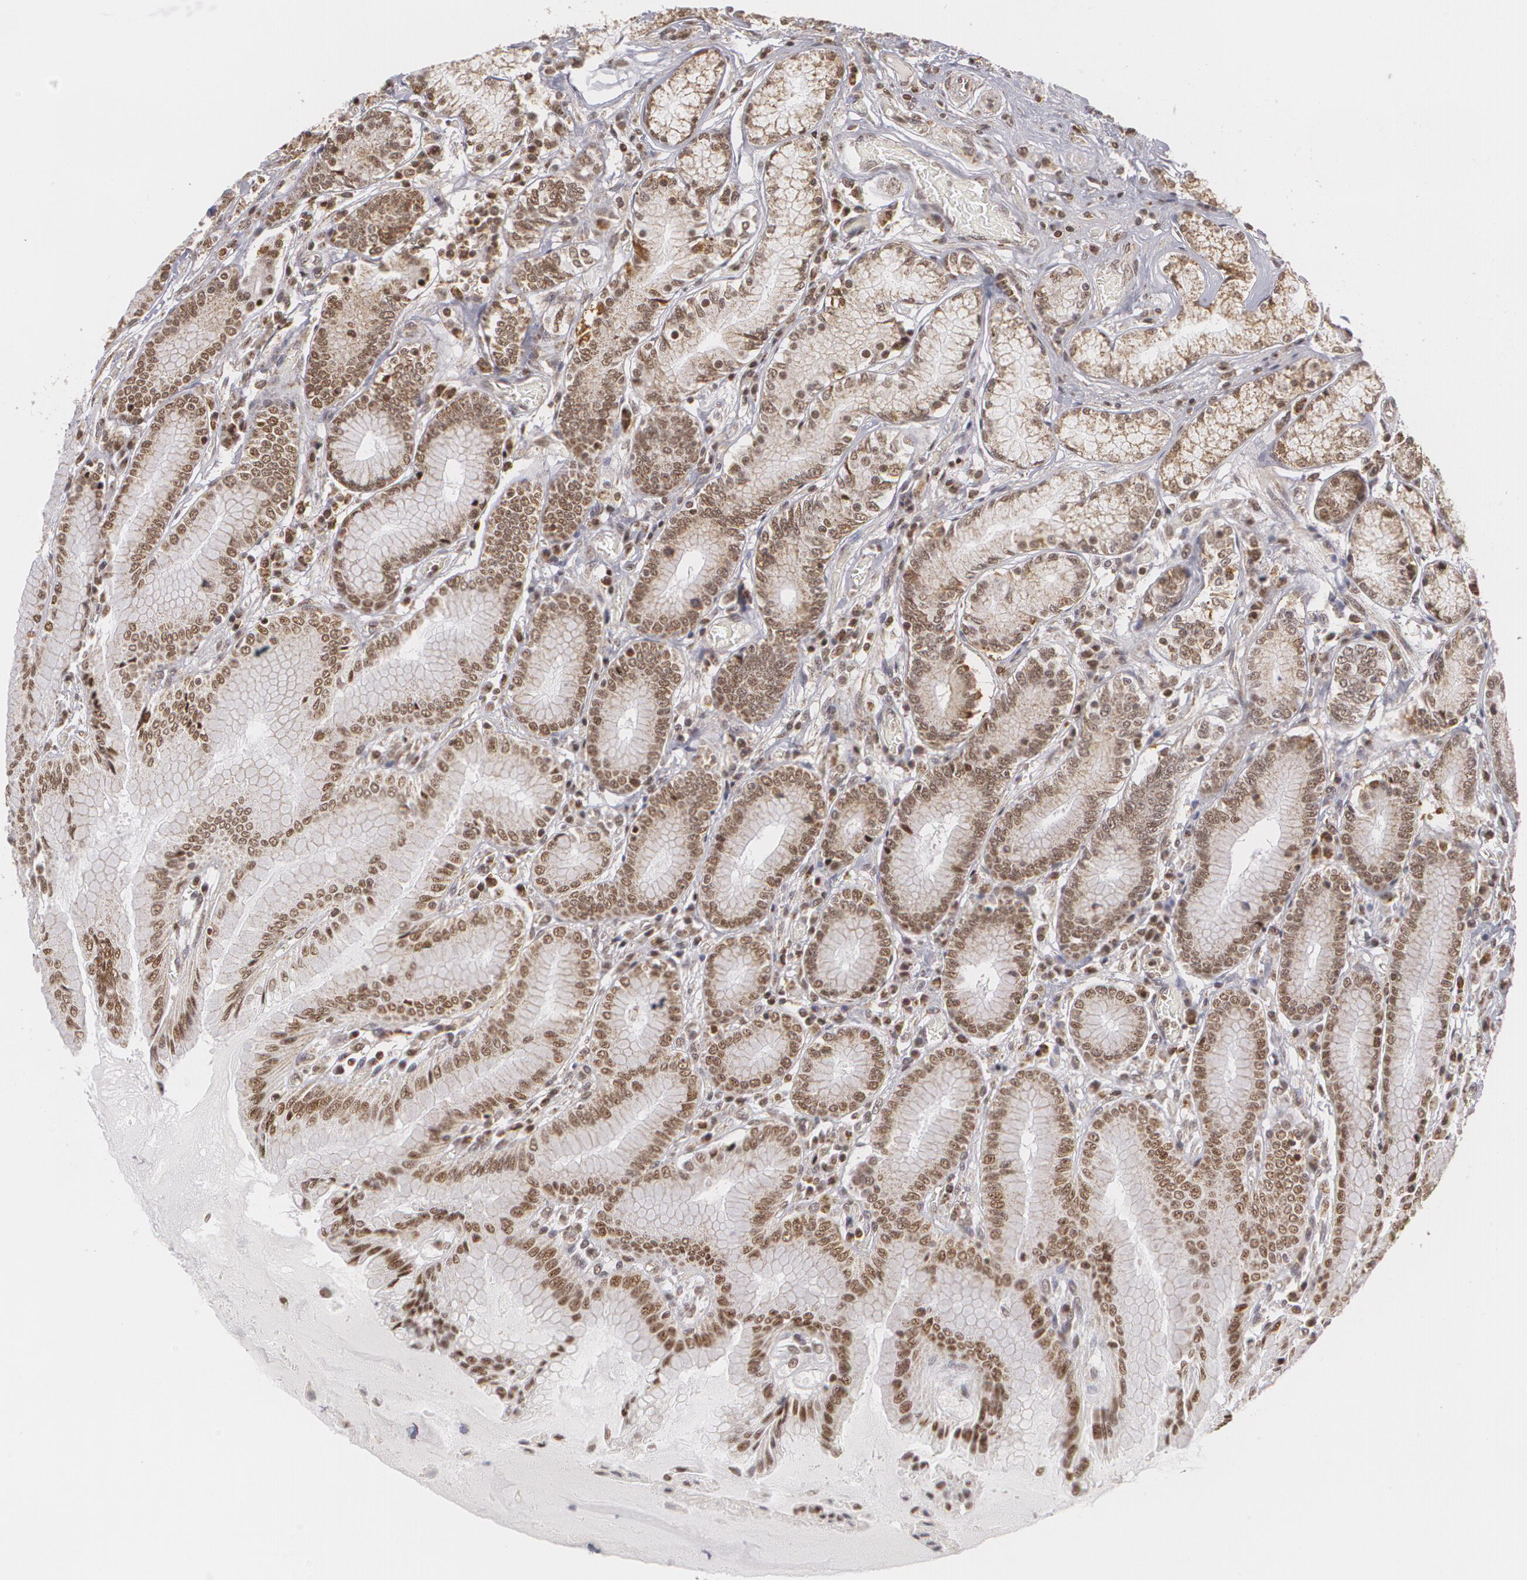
{"staining": {"intensity": "moderate", "quantity": ">75%", "location": "nuclear"}, "tissue": "stomach", "cell_type": "Glandular cells", "image_type": "normal", "snomed": [{"axis": "morphology", "description": "Normal tissue, NOS"}, {"axis": "morphology", "description": "Adenocarcinoma, NOS"}, {"axis": "topography", "description": "Stomach, lower"}], "caption": "Brown immunohistochemical staining in benign human stomach shows moderate nuclear staining in approximately >75% of glandular cells.", "gene": "MXD1", "patient": {"sex": "female", "age": 76}}